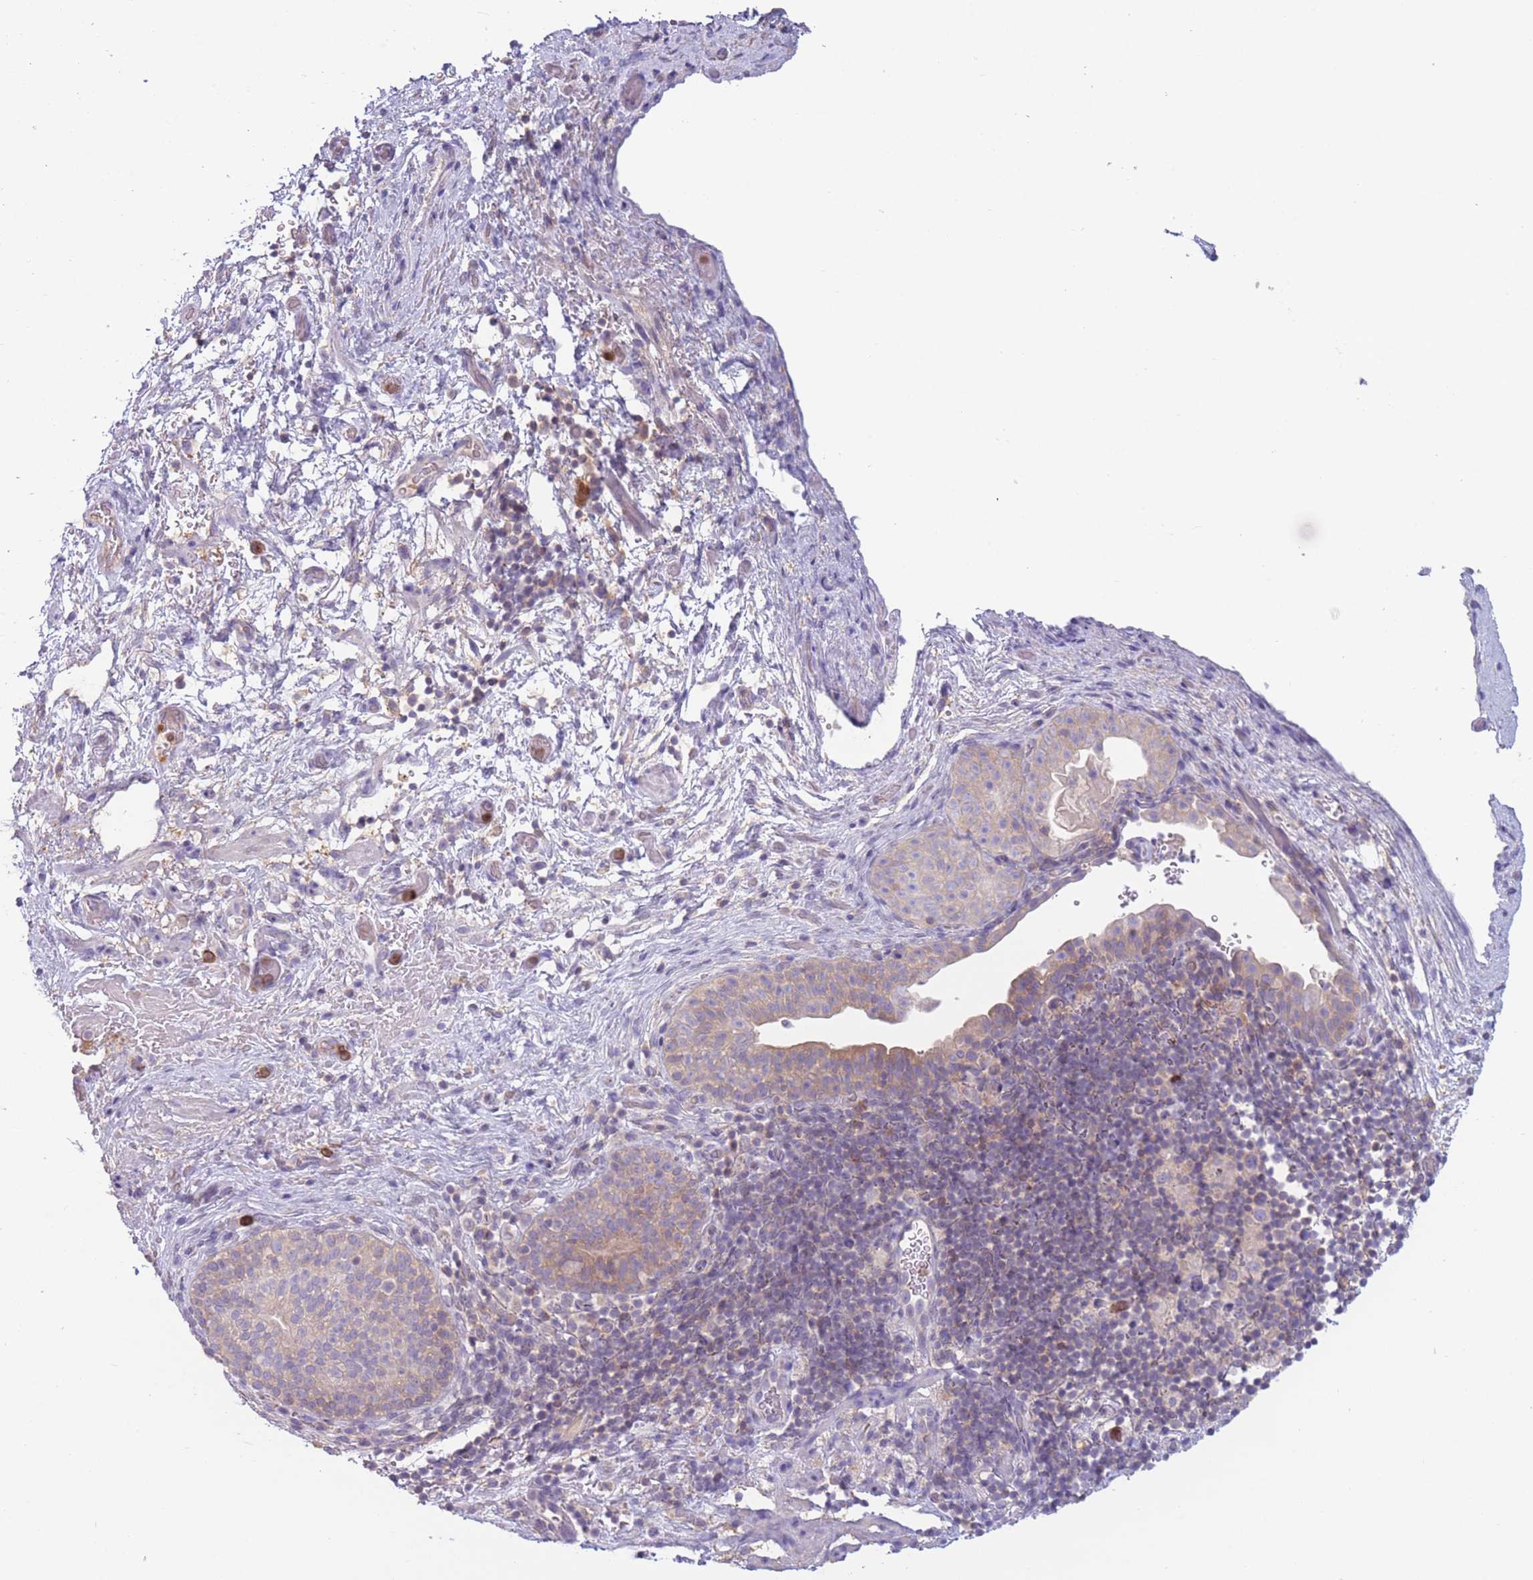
{"staining": {"intensity": "negative", "quantity": "none", "location": "none"}, "tissue": "smooth muscle", "cell_type": "Smooth muscle cells", "image_type": "normal", "snomed": [{"axis": "morphology", "description": "Normal tissue, NOS"}, {"axis": "topography", "description": "Smooth muscle"}, {"axis": "topography", "description": "Peripheral nerve tissue"}], "caption": "IHC histopathology image of normal smooth muscle: human smooth muscle stained with DAB (3,3'-diaminobenzidine) shows no significant protein positivity in smooth muscle cells. (DAB (3,3'-diaminobenzidine) immunohistochemistry (IHC) with hematoxylin counter stain).", "gene": "ST3GAL4", "patient": {"sex": "male", "age": 69}}